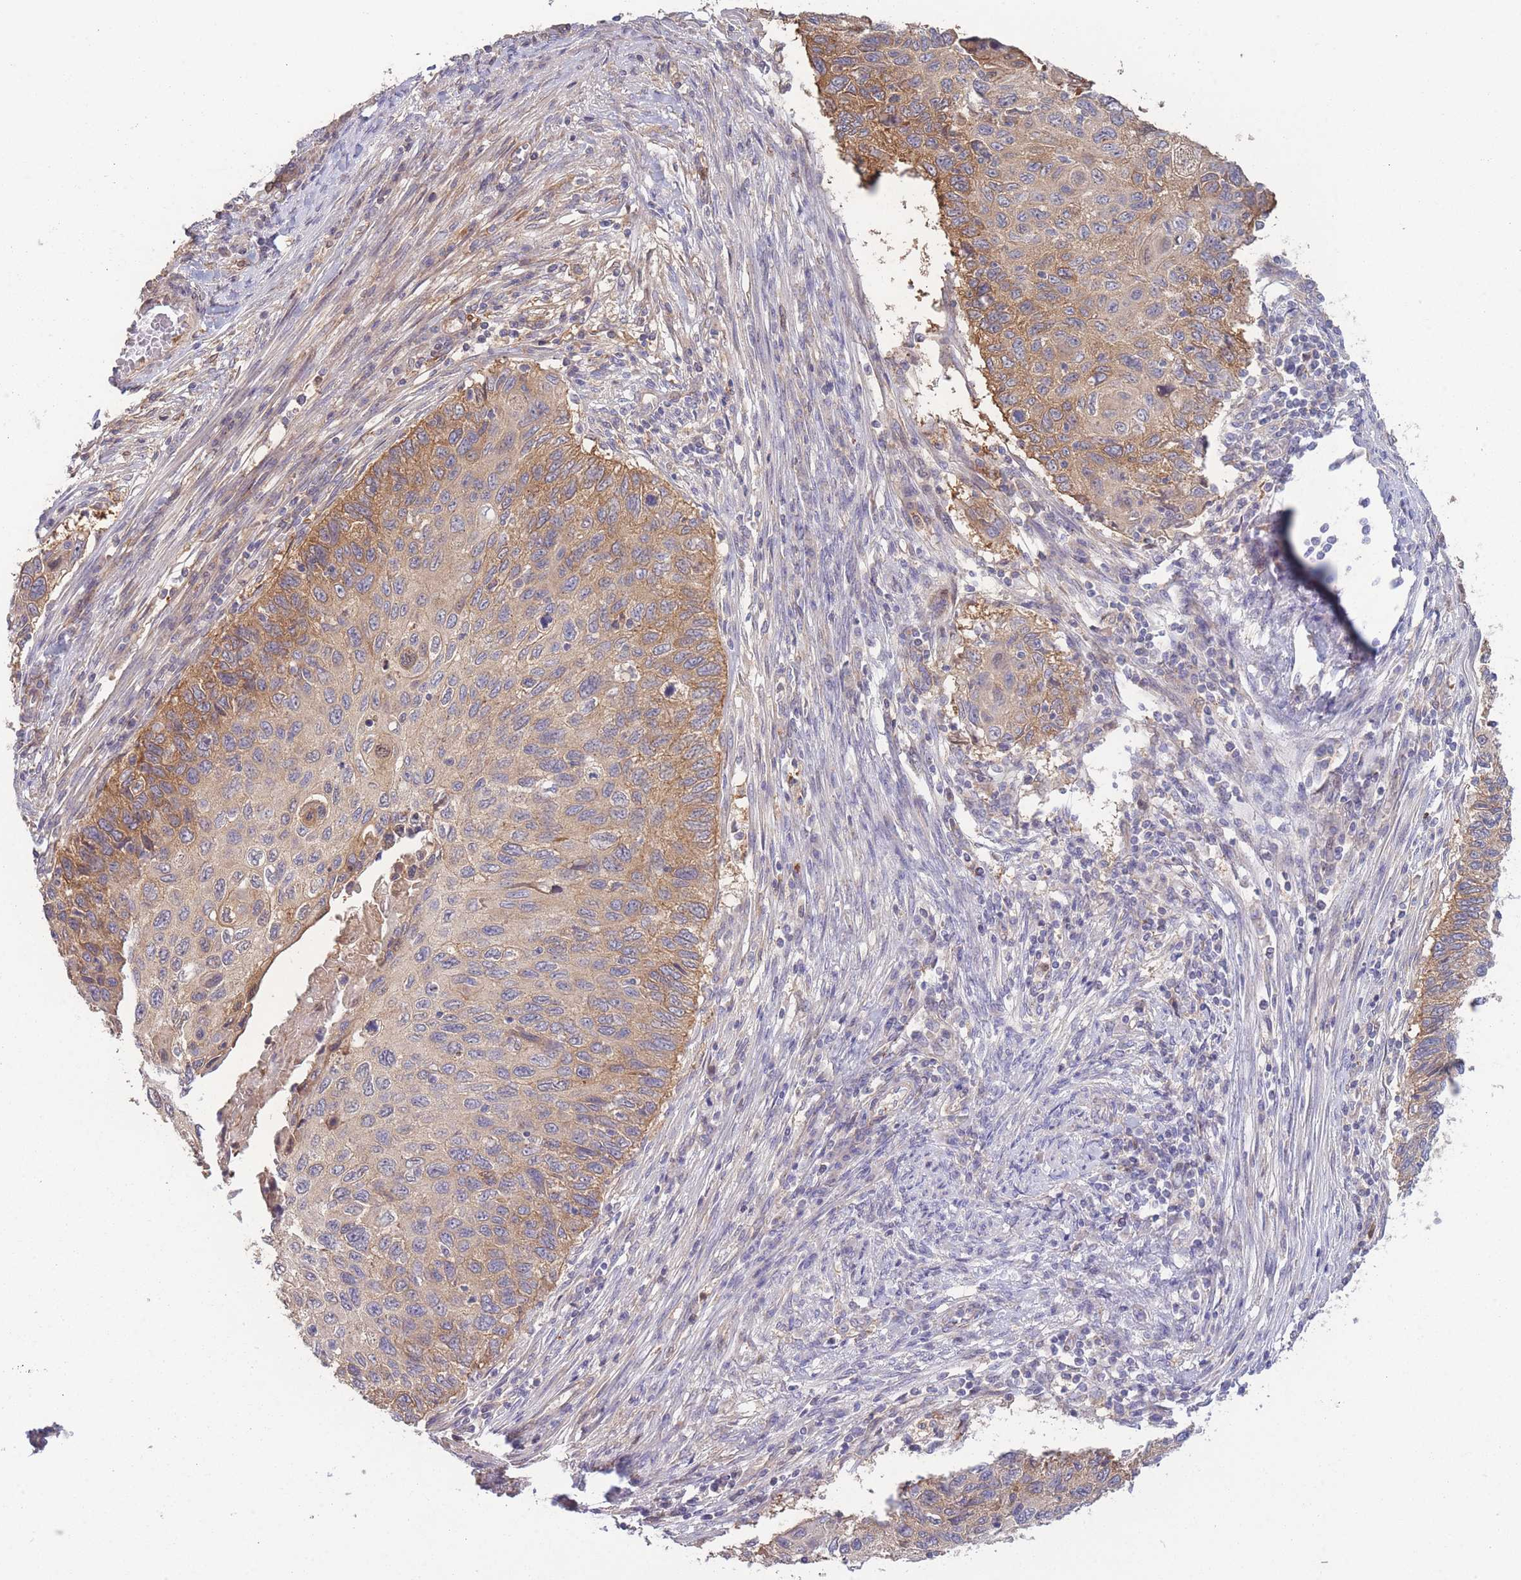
{"staining": {"intensity": "moderate", "quantity": "25%-75%", "location": "cytoplasmic/membranous"}, "tissue": "cervical cancer", "cell_type": "Tumor cells", "image_type": "cancer", "snomed": [{"axis": "morphology", "description": "Squamous cell carcinoma, NOS"}, {"axis": "topography", "description": "Cervix"}], "caption": "Immunohistochemical staining of human cervical cancer (squamous cell carcinoma) demonstrates medium levels of moderate cytoplasmic/membranous protein positivity in approximately 25%-75% of tumor cells.", "gene": "STEAP3", "patient": {"sex": "female", "age": 70}}